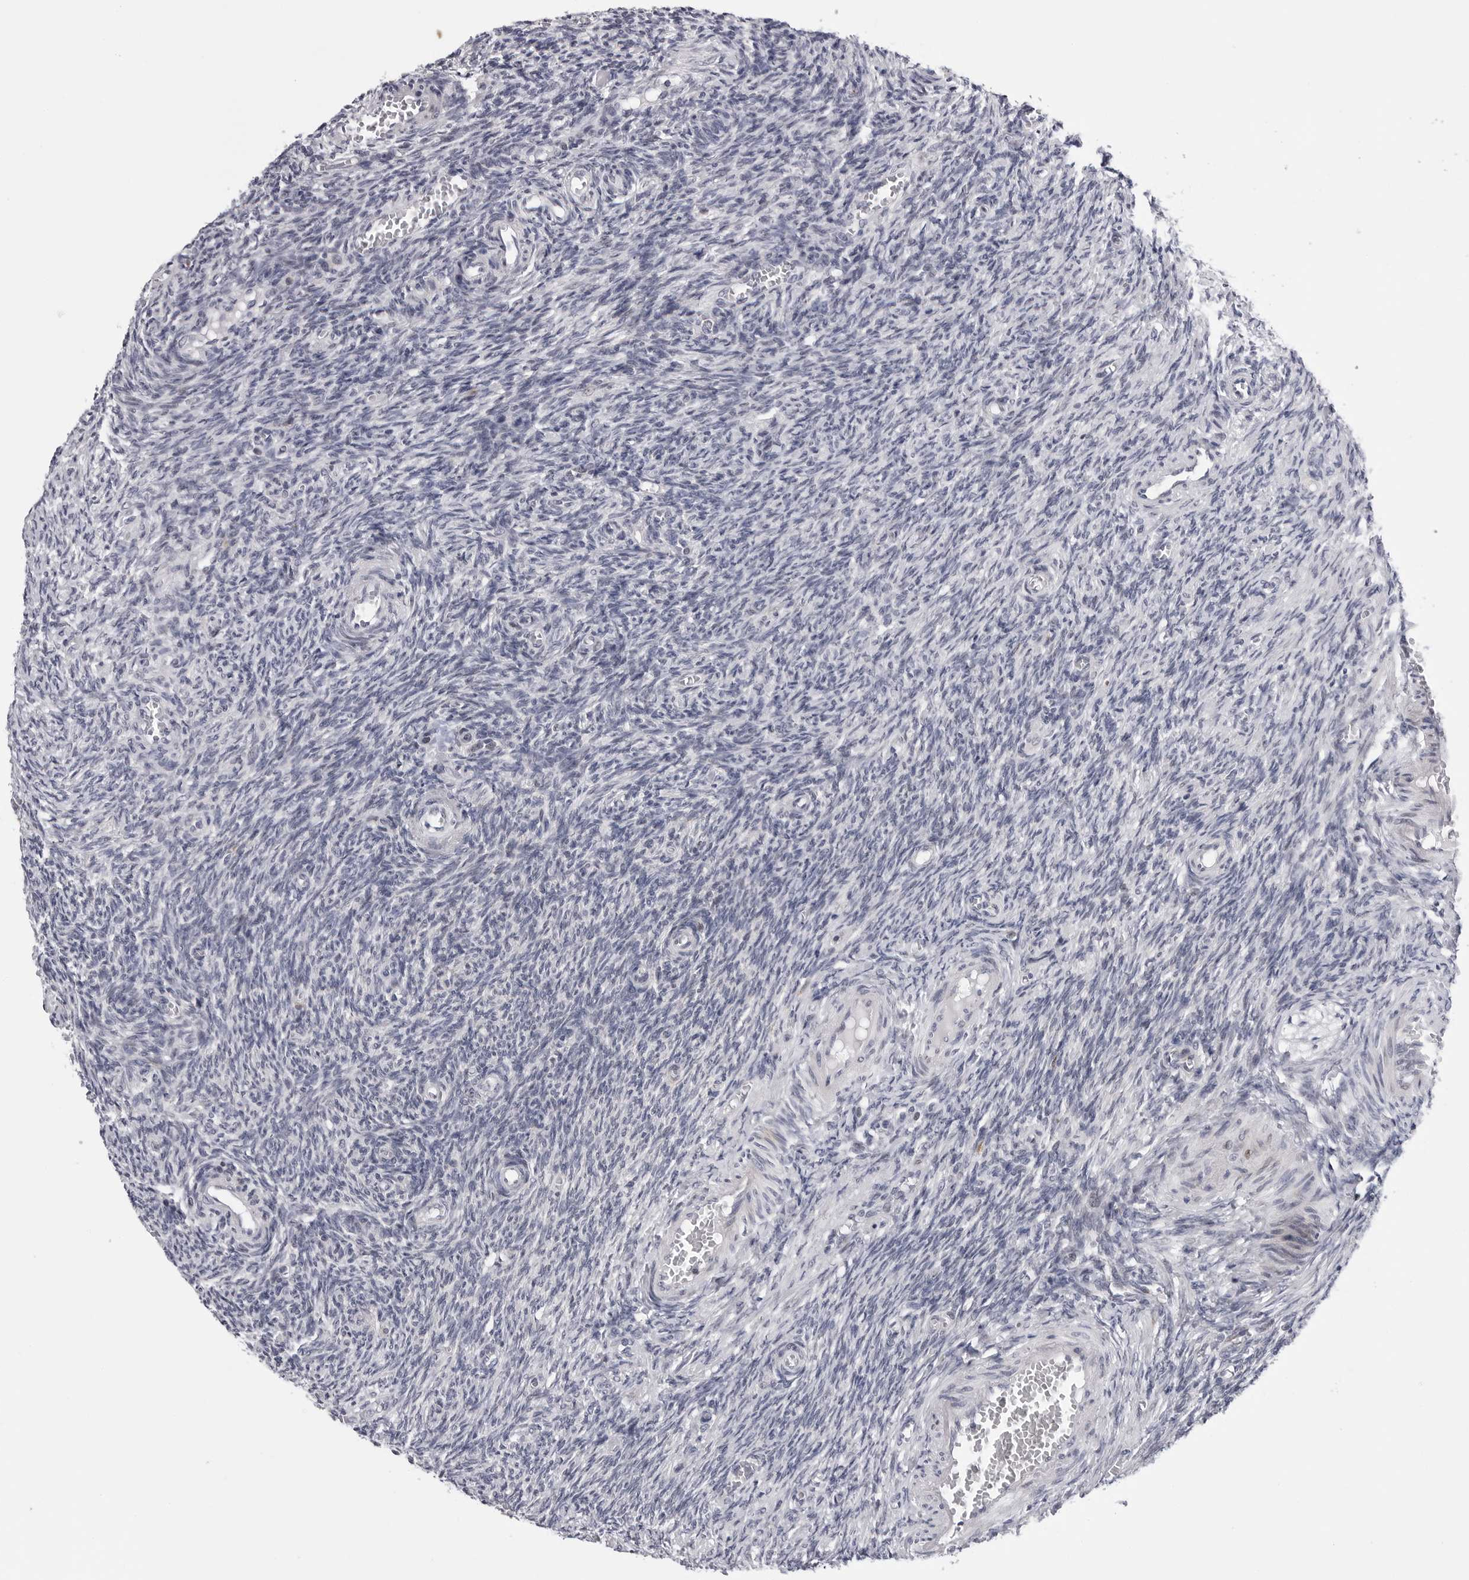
{"staining": {"intensity": "negative", "quantity": "none", "location": "none"}, "tissue": "ovary", "cell_type": "Ovarian stroma cells", "image_type": "normal", "snomed": [{"axis": "morphology", "description": "Normal tissue, NOS"}, {"axis": "topography", "description": "Ovary"}], "caption": "This image is of benign ovary stained with IHC to label a protein in brown with the nuclei are counter-stained blue. There is no positivity in ovarian stroma cells.", "gene": "CDK20", "patient": {"sex": "female", "age": 27}}